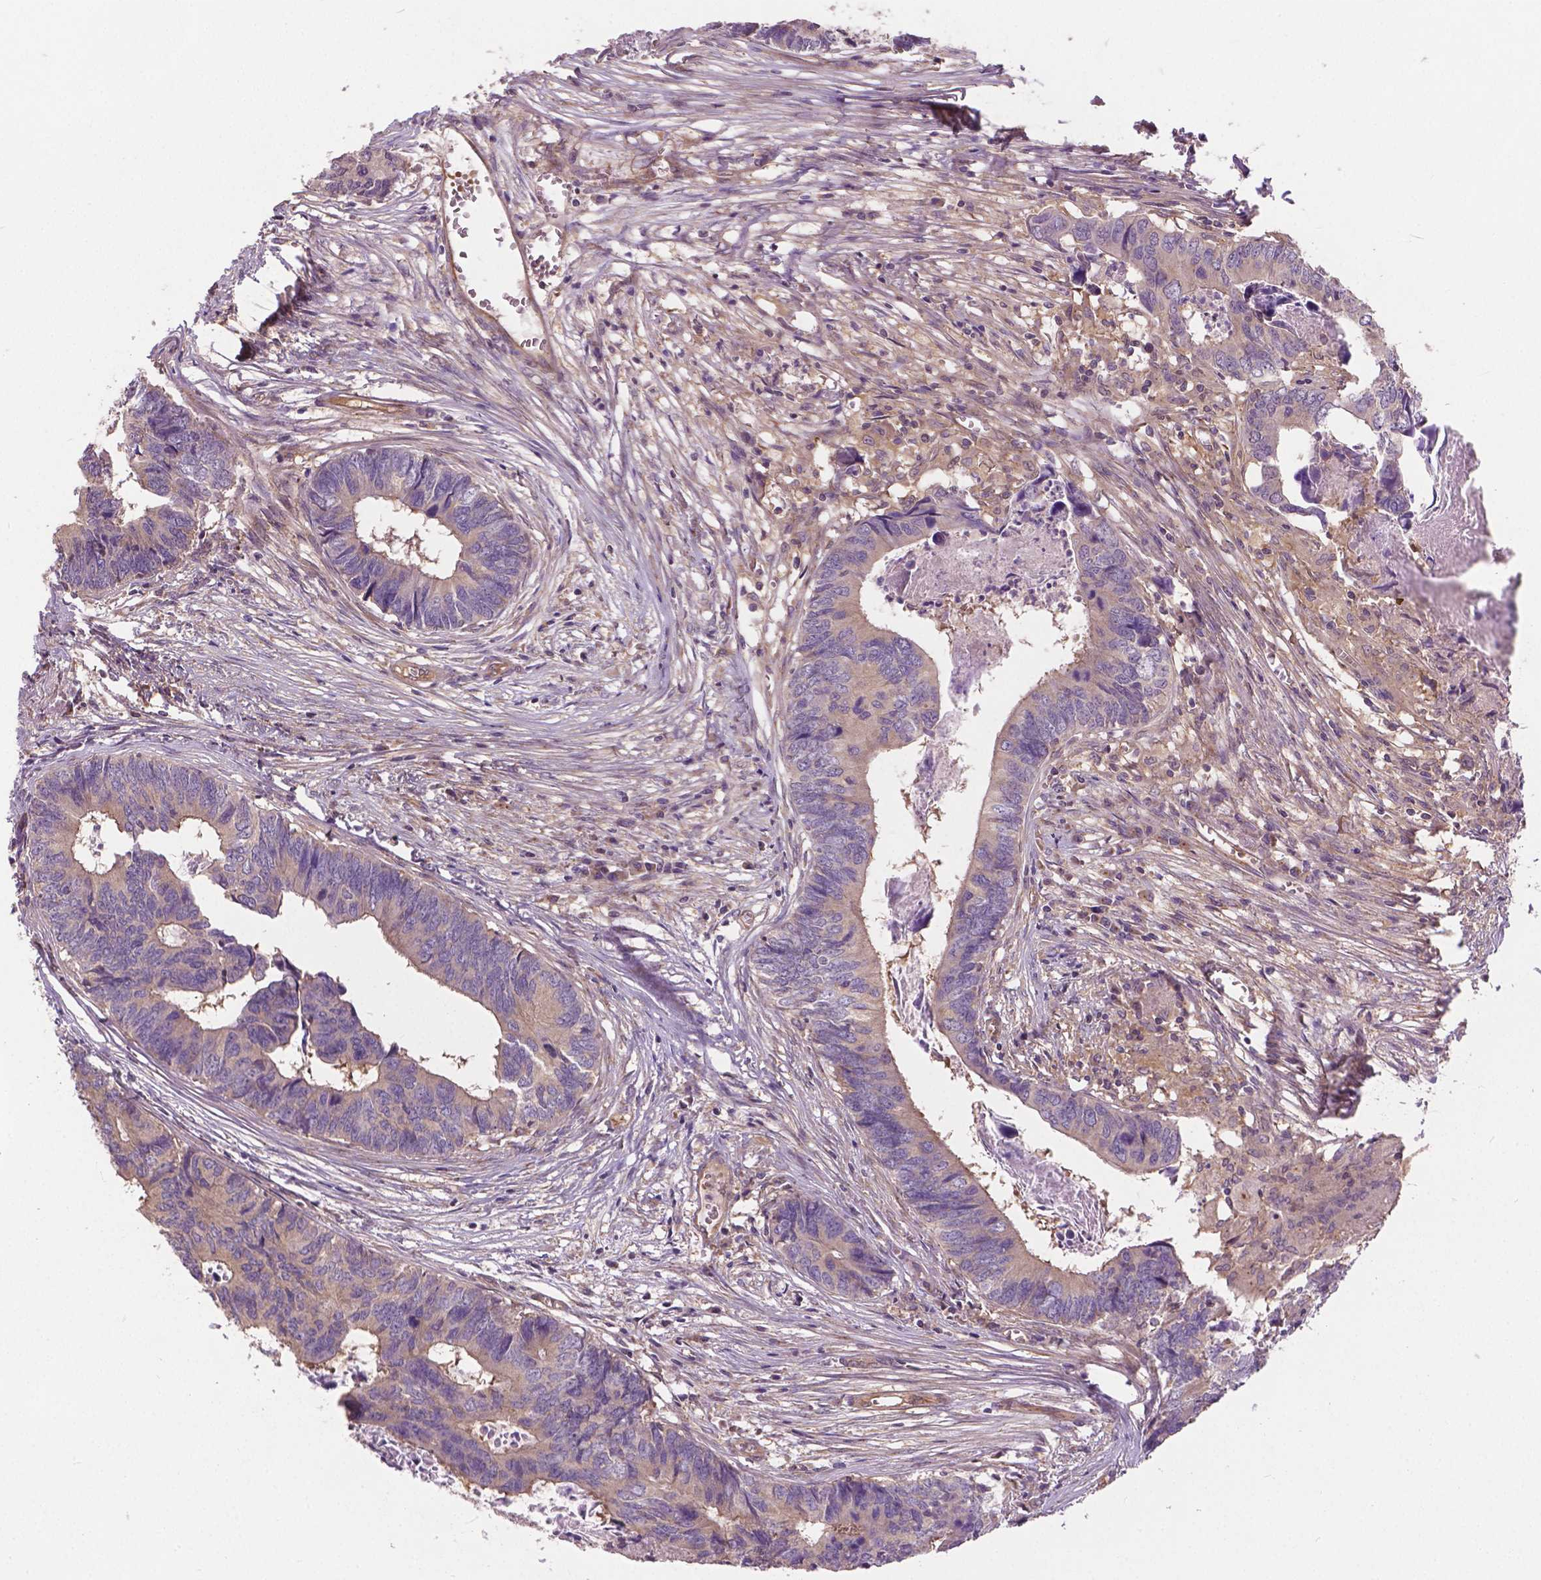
{"staining": {"intensity": "weak", "quantity": ">75%", "location": "cytoplasmic/membranous"}, "tissue": "colorectal cancer", "cell_type": "Tumor cells", "image_type": "cancer", "snomed": [{"axis": "morphology", "description": "Adenocarcinoma, NOS"}, {"axis": "topography", "description": "Colon"}], "caption": "Human colorectal cancer (adenocarcinoma) stained with a protein marker demonstrates weak staining in tumor cells.", "gene": "MZT1", "patient": {"sex": "female", "age": 82}}